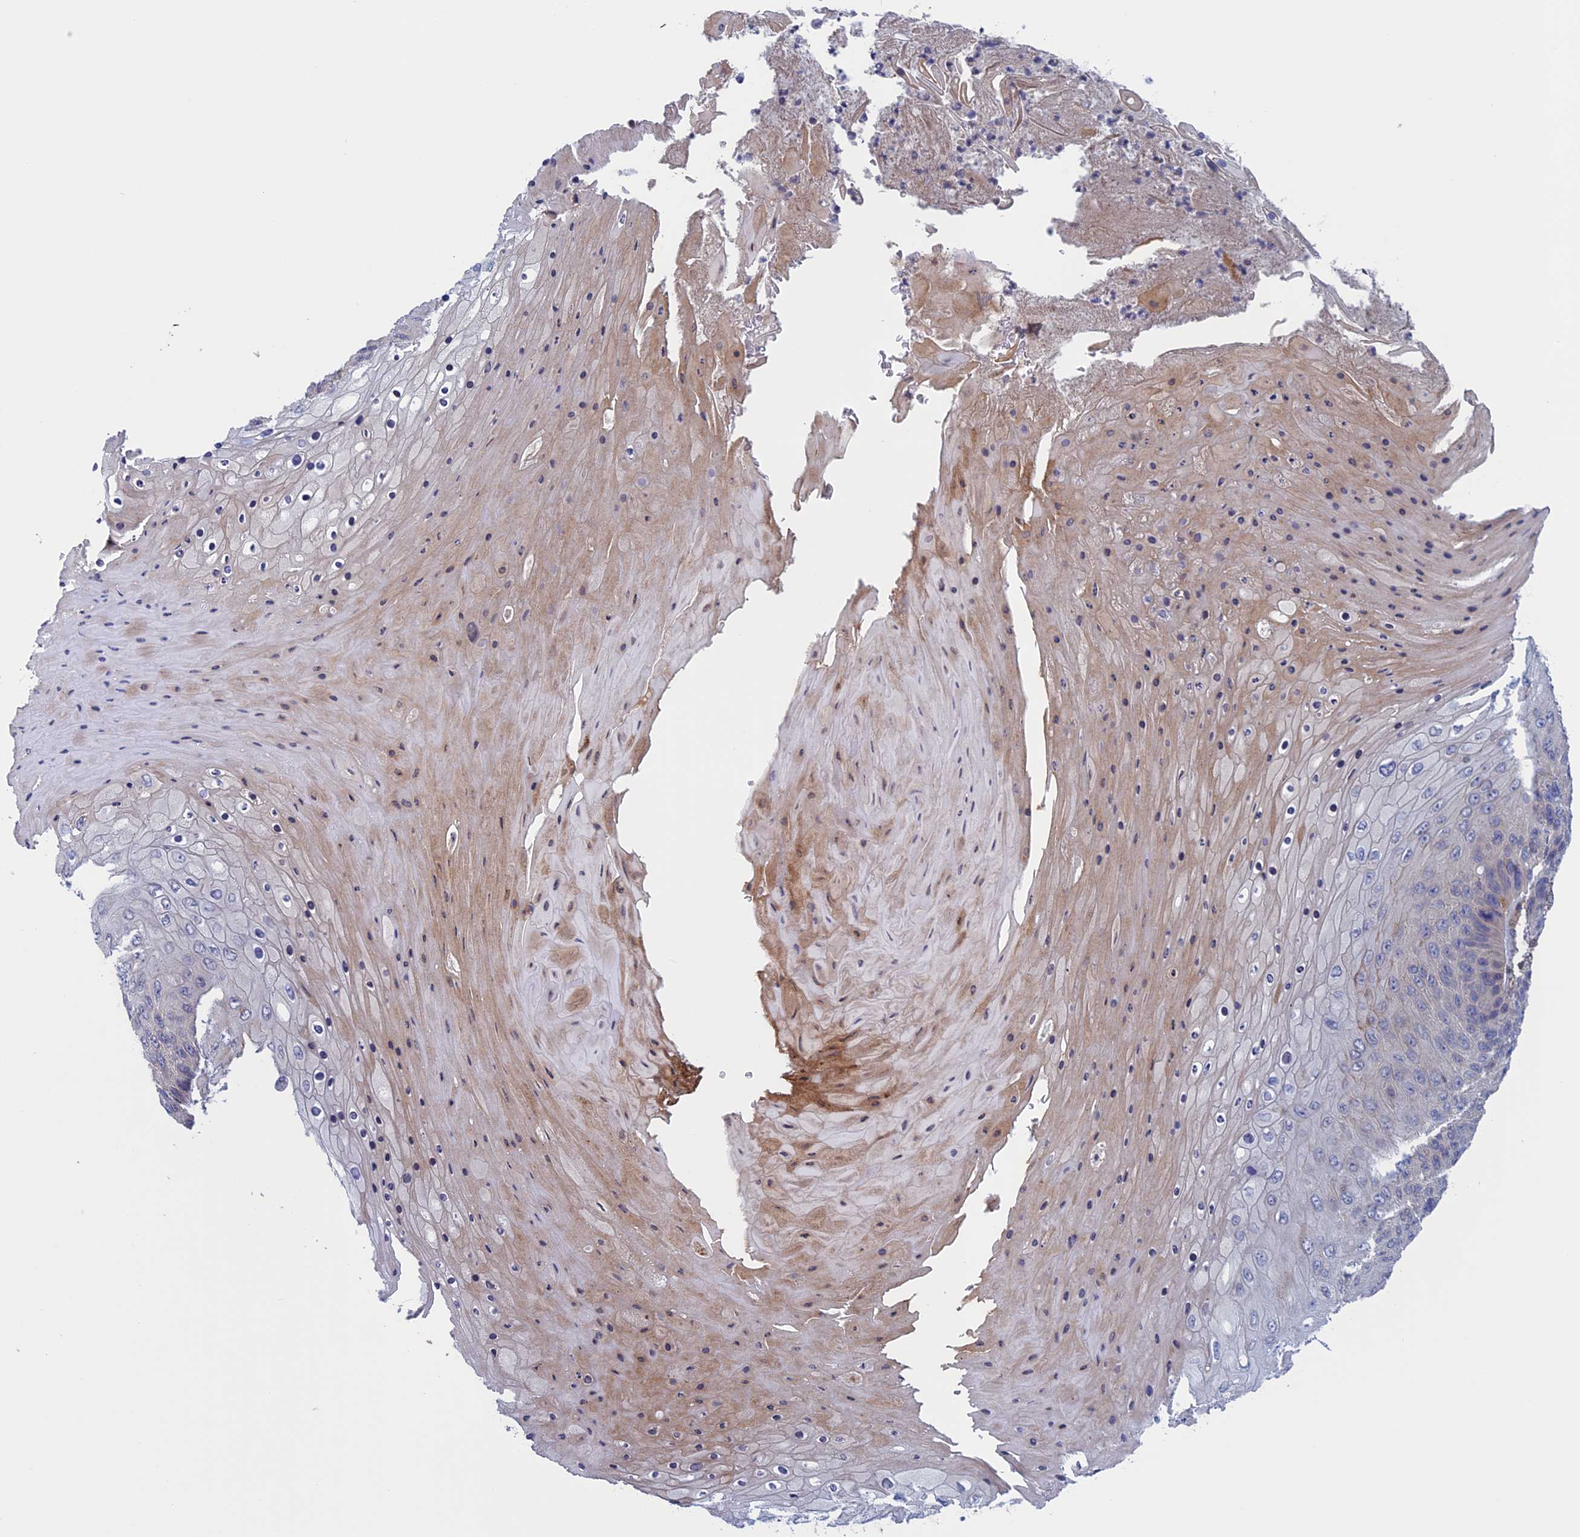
{"staining": {"intensity": "negative", "quantity": "none", "location": "none"}, "tissue": "skin cancer", "cell_type": "Tumor cells", "image_type": "cancer", "snomed": [{"axis": "morphology", "description": "Squamous cell carcinoma, NOS"}, {"axis": "topography", "description": "Skin"}], "caption": "This is an immunohistochemistry (IHC) image of skin cancer (squamous cell carcinoma). There is no expression in tumor cells.", "gene": "FADS1", "patient": {"sex": "female", "age": 88}}